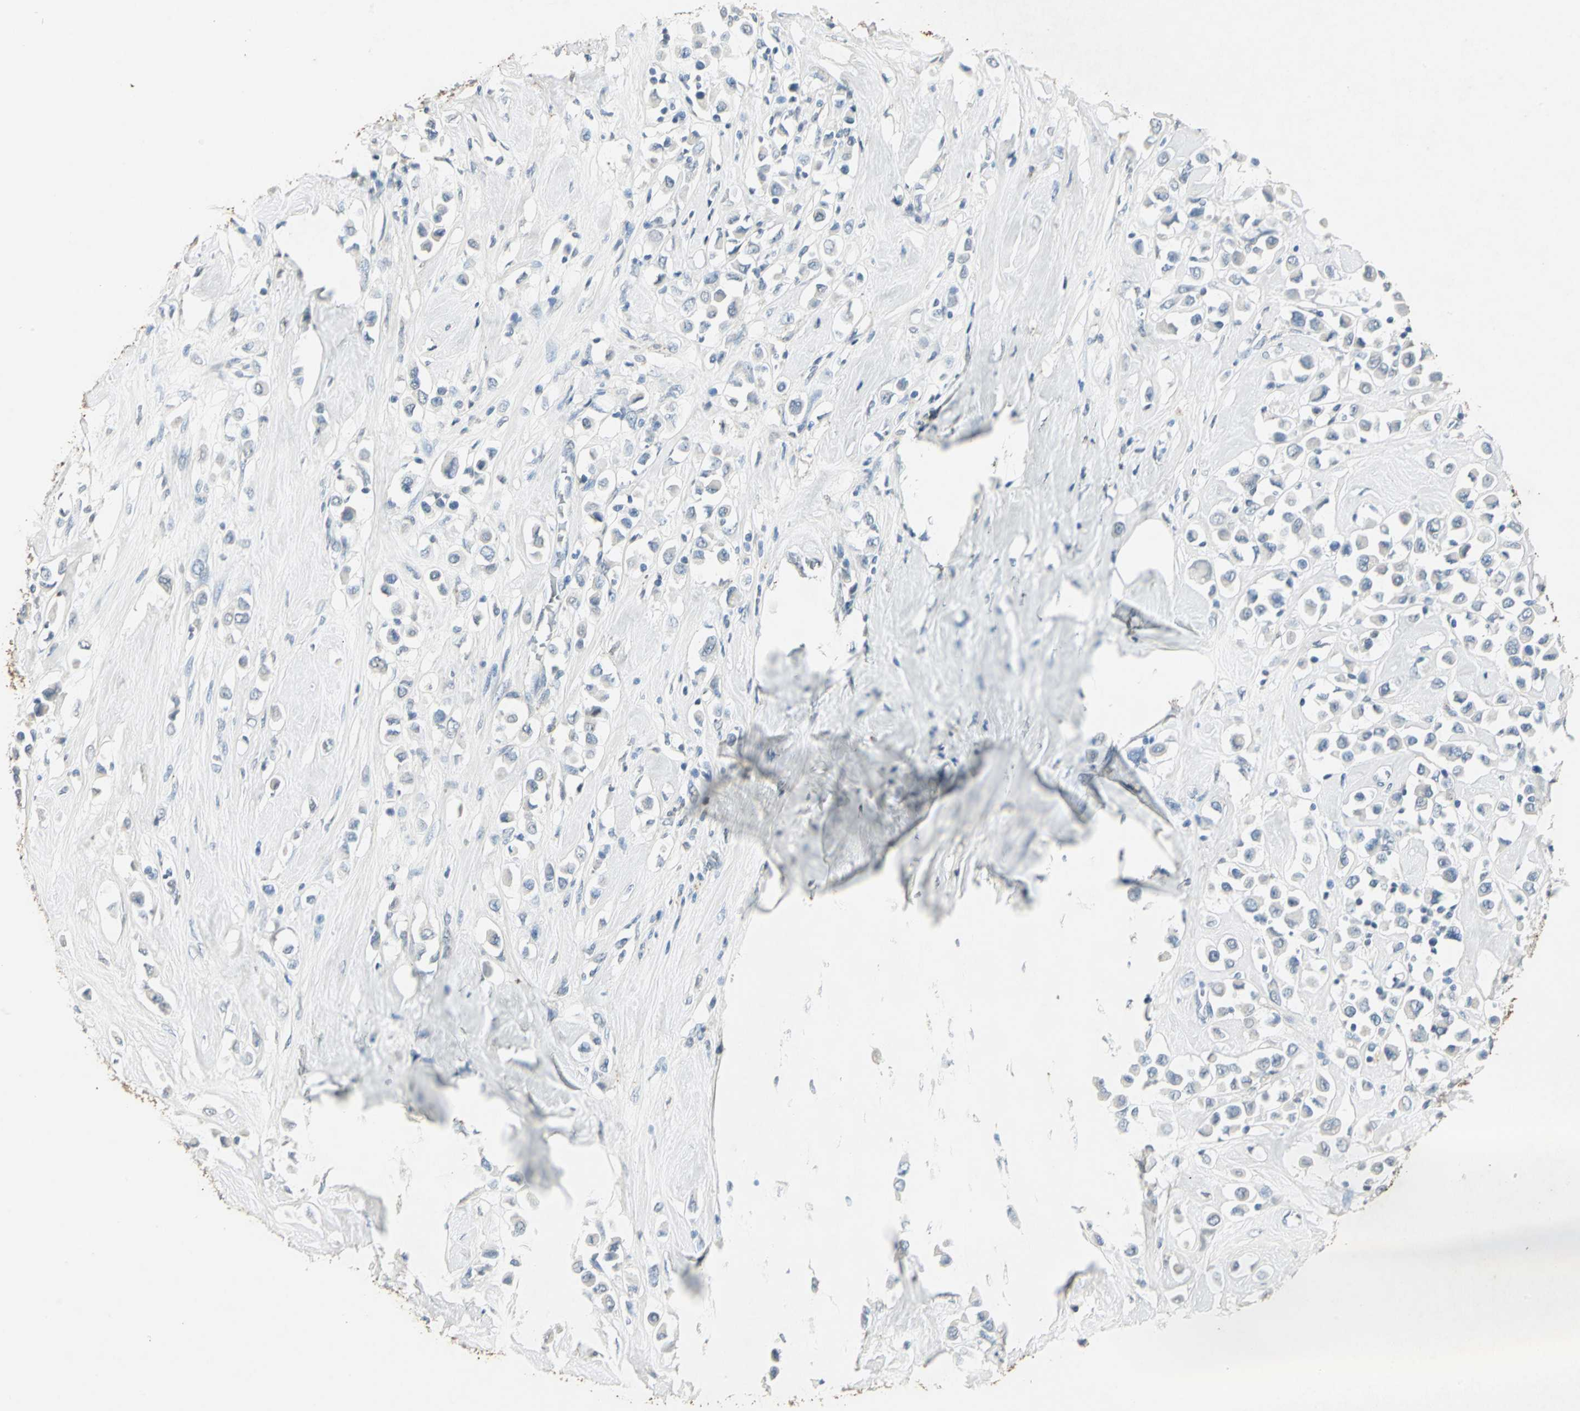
{"staining": {"intensity": "negative", "quantity": "none", "location": "none"}, "tissue": "breast cancer", "cell_type": "Tumor cells", "image_type": "cancer", "snomed": [{"axis": "morphology", "description": "Duct carcinoma"}, {"axis": "topography", "description": "Breast"}], "caption": "Immunohistochemistry (IHC) of human breast cancer (infiltrating ductal carcinoma) shows no staining in tumor cells.", "gene": "CAMK2B", "patient": {"sex": "female", "age": 61}}